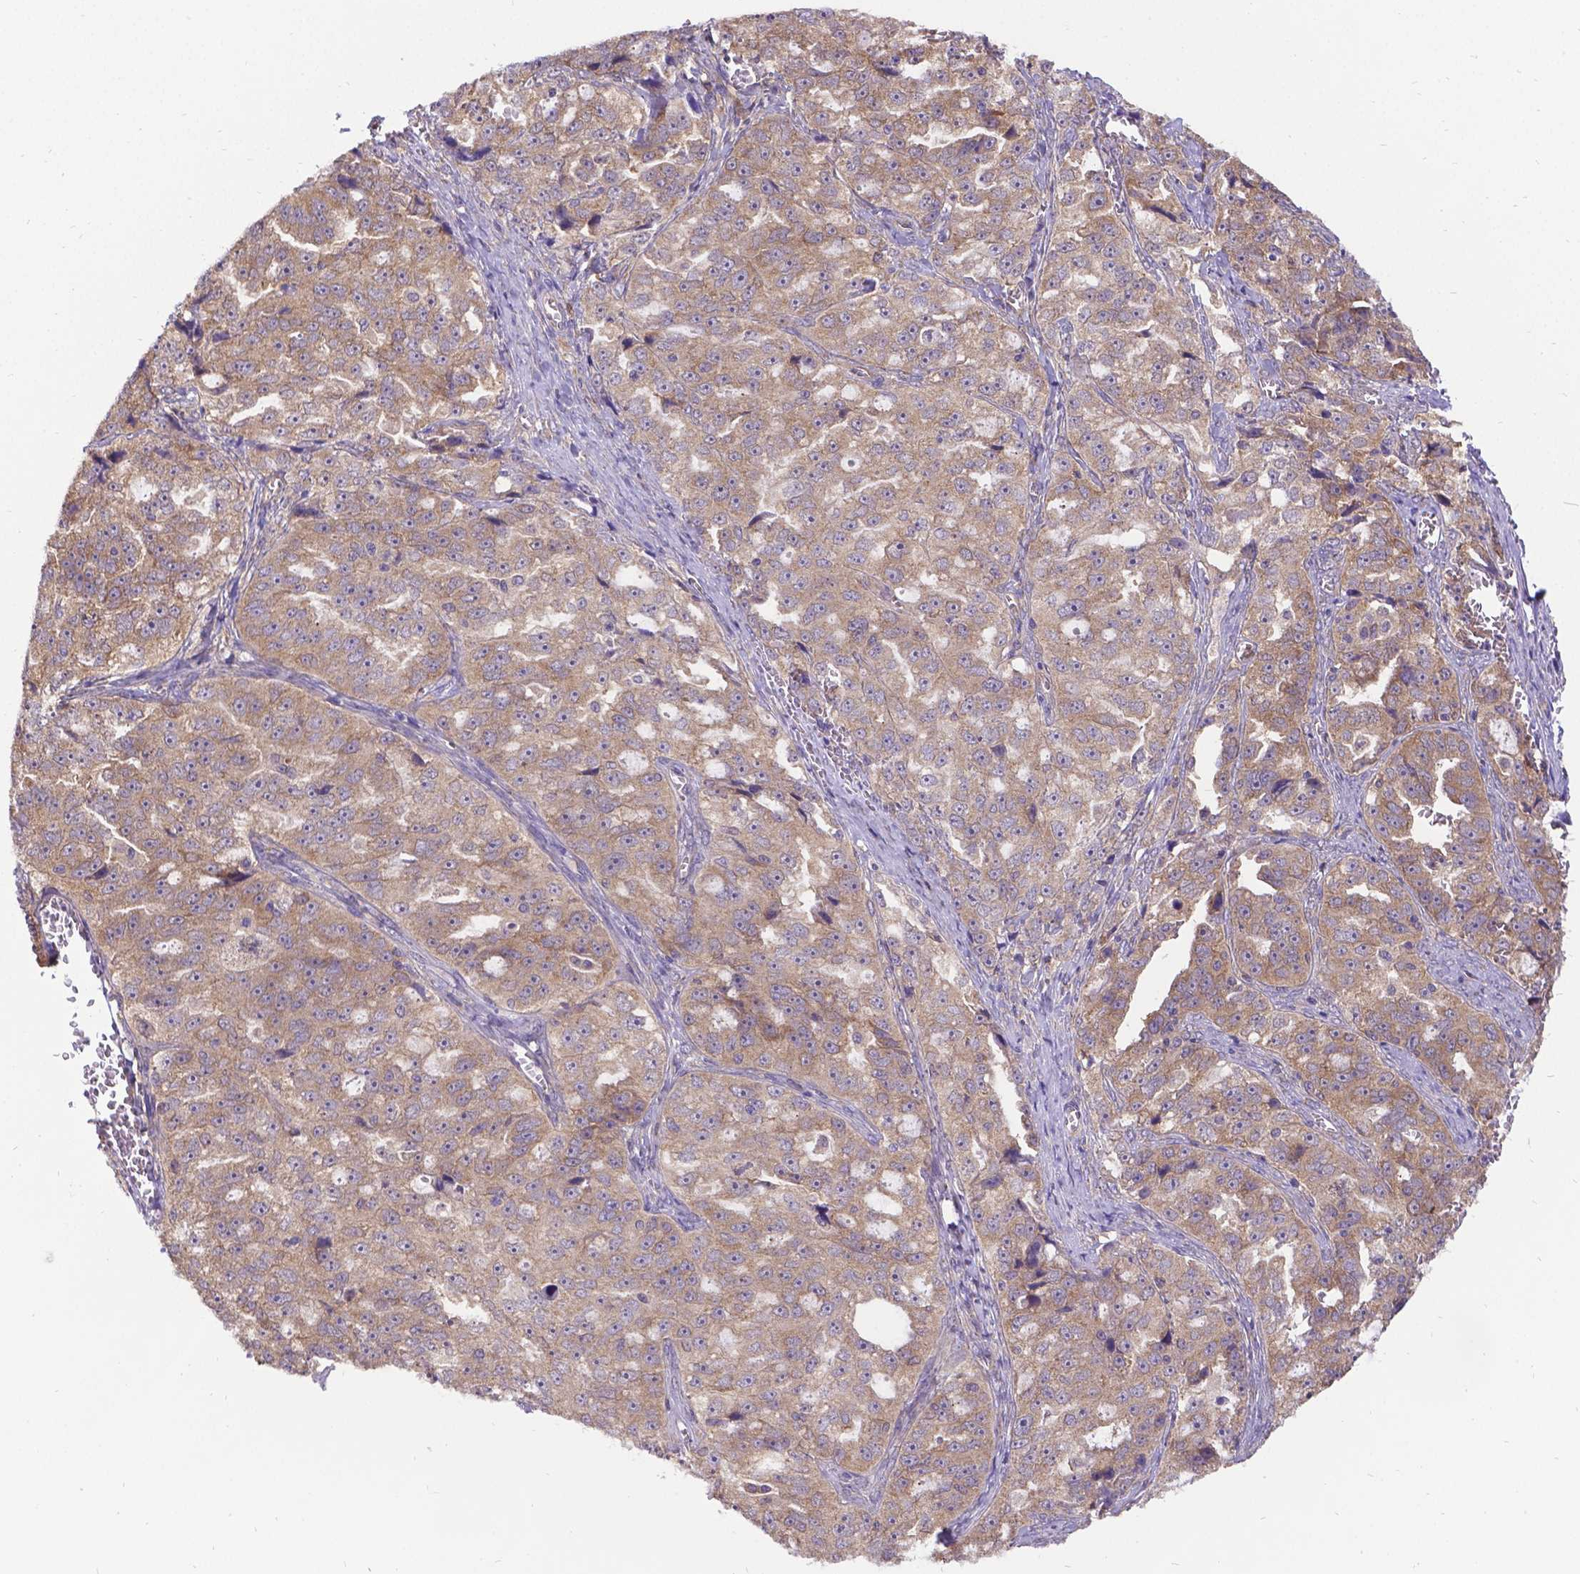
{"staining": {"intensity": "weak", "quantity": ">75%", "location": "cytoplasmic/membranous"}, "tissue": "ovarian cancer", "cell_type": "Tumor cells", "image_type": "cancer", "snomed": [{"axis": "morphology", "description": "Cystadenocarcinoma, serous, NOS"}, {"axis": "topography", "description": "Ovary"}], "caption": "About >75% of tumor cells in human ovarian serous cystadenocarcinoma demonstrate weak cytoplasmic/membranous protein staining as visualized by brown immunohistochemical staining.", "gene": "DENND6A", "patient": {"sex": "female", "age": 51}}